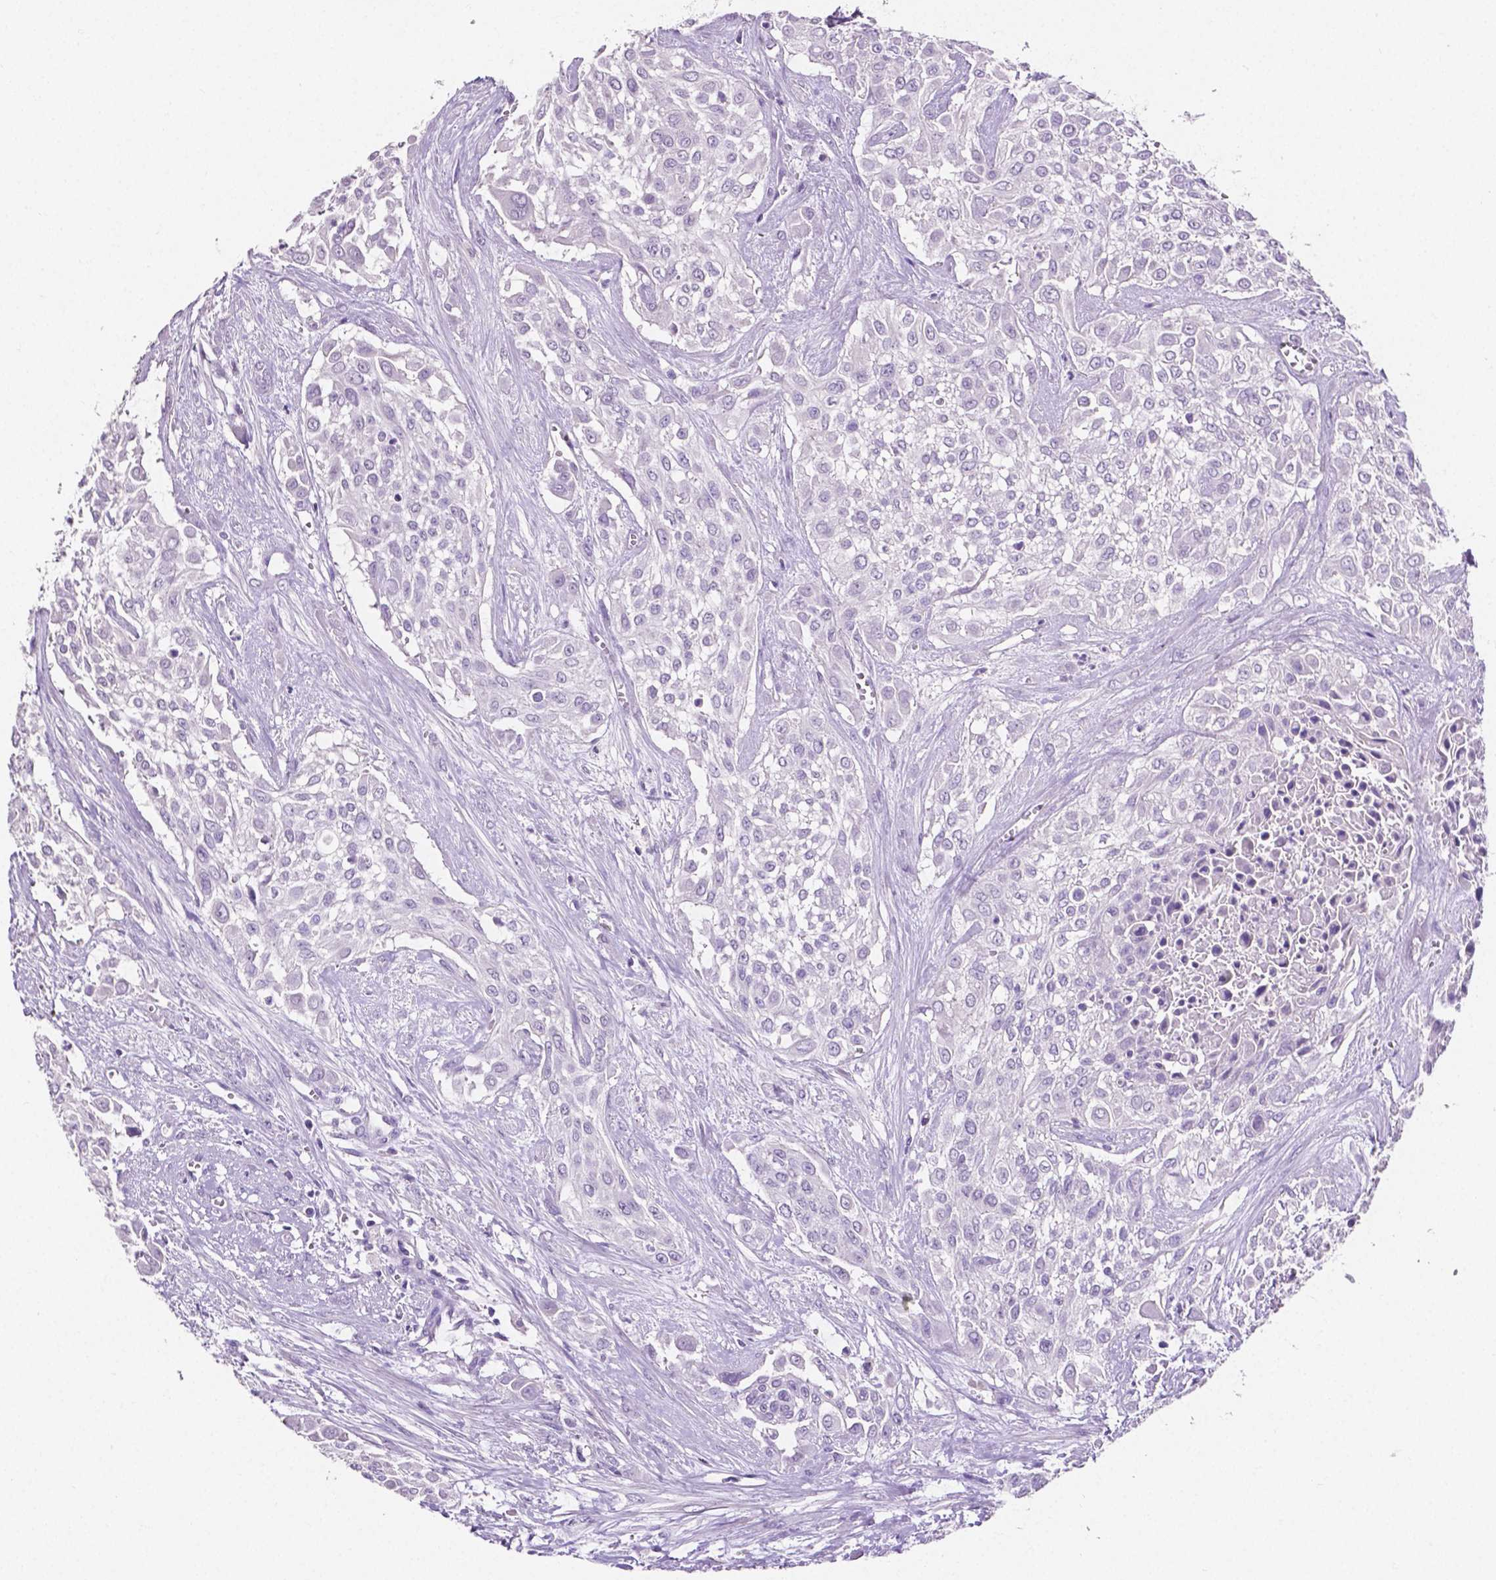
{"staining": {"intensity": "negative", "quantity": "none", "location": "none"}, "tissue": "urothelial cancer", "cell_type": "Tumor cells", "image_type": "cancer", "snomed": [{"axis": "morphology", "description": "Urothelial carcinoma, High grade"}, {"axis": "topography", "description": "Urinary bladder"}], "caption": "High power microscopy image of an immunohistochemistry (IHC) photomicrograph of urothelial cancer, revealing no significant expression in tumor cells. Nuclei are stained in blue.", "gene": "SLC22A2", "patient": {"sex": "male", "age": 57}}